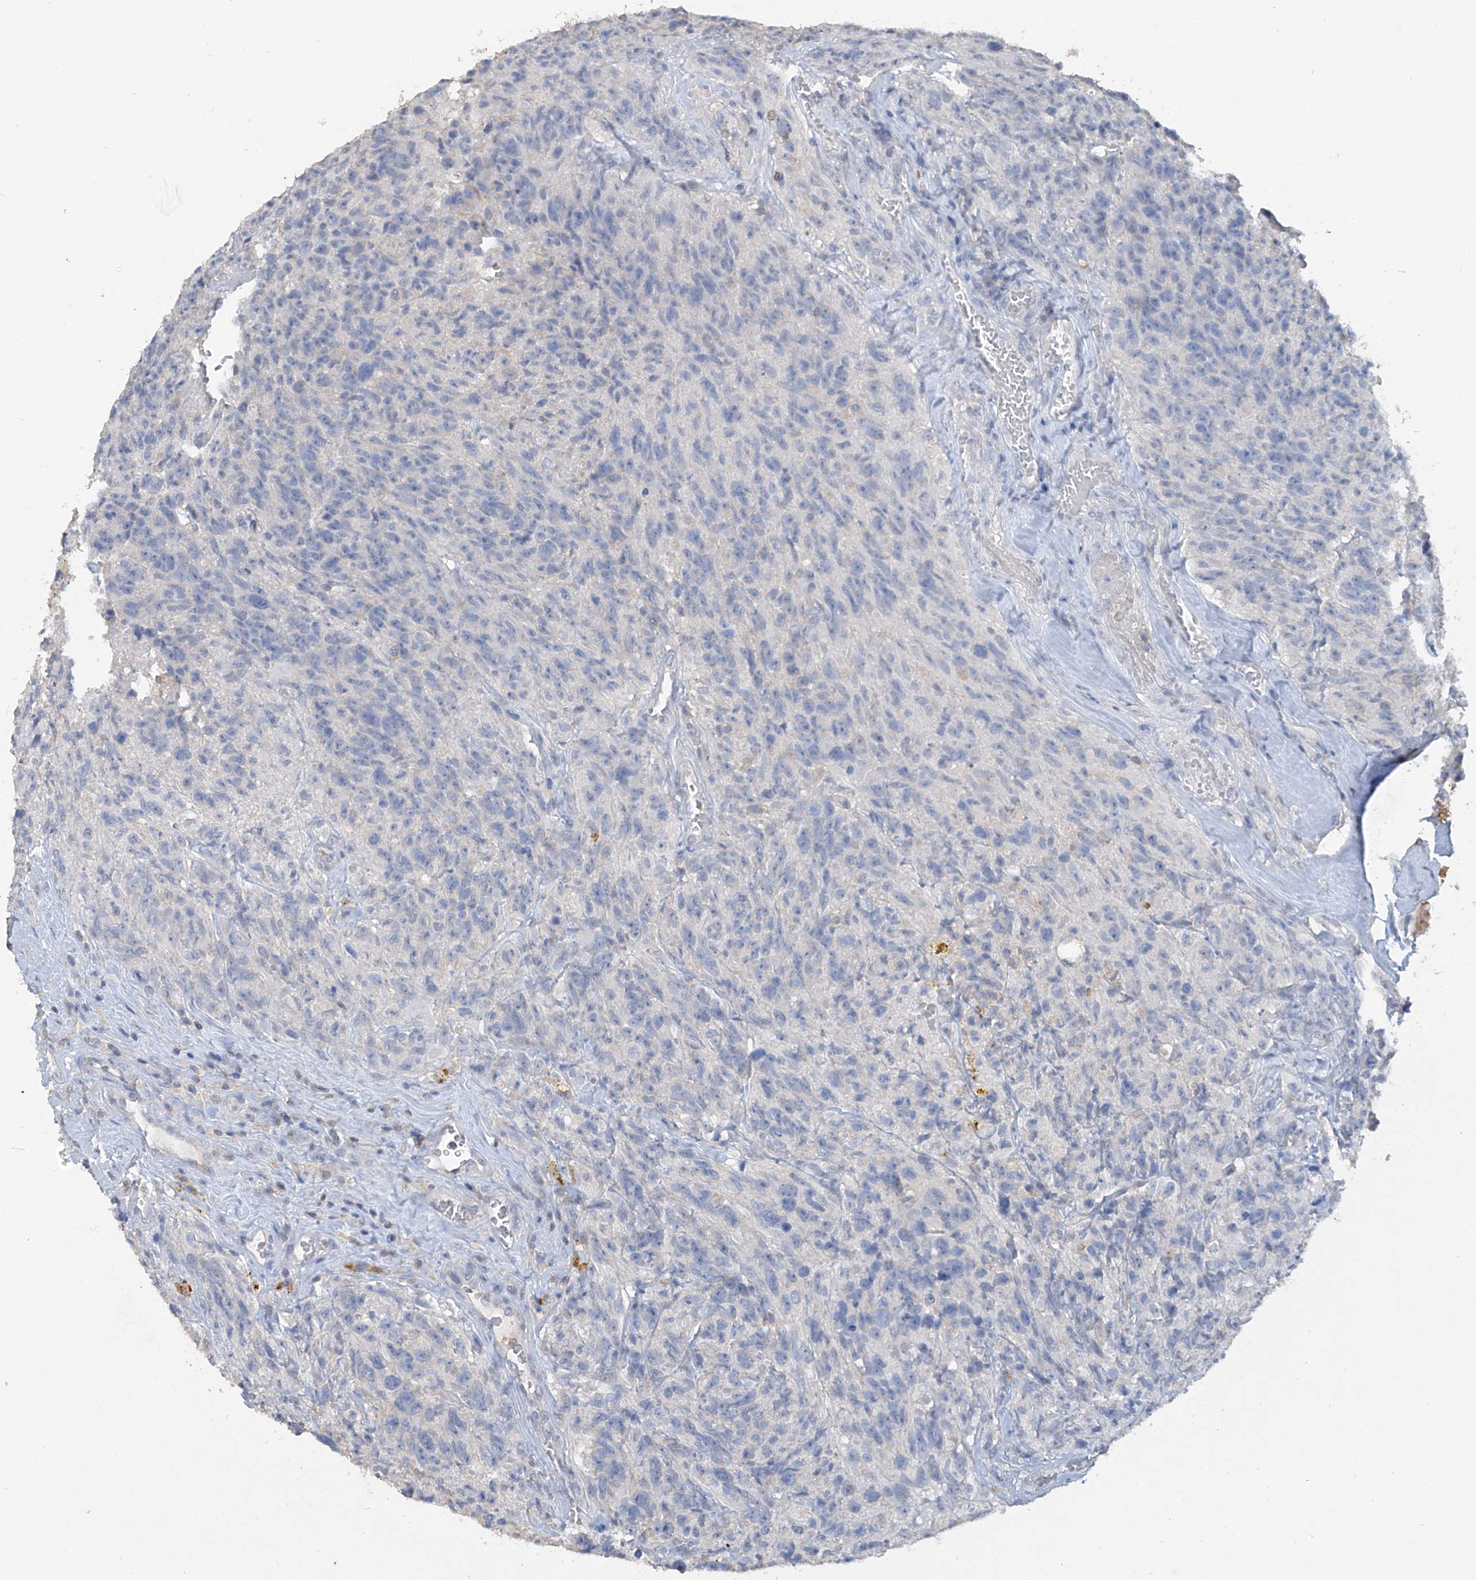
{"staining": {"intensity": "negative", "quantity": "none", "location": "none"}, "tissue": "glioma", "cell_type": "Tumor cells", "image_type": "cancer", "snomed": [{"axis": "morphology", "description": "Glioma, malignant, High grade"}, {"axis": "topography", "description": "Brain"}], "caption": "Immunohistochemical staining of human malignant glioma (high-grade) reveals no significant positivity in tumor cells. Nuclei are stained in blue.", "gene": "HAS3", "patient": {"sex": "male", "age": 69}}